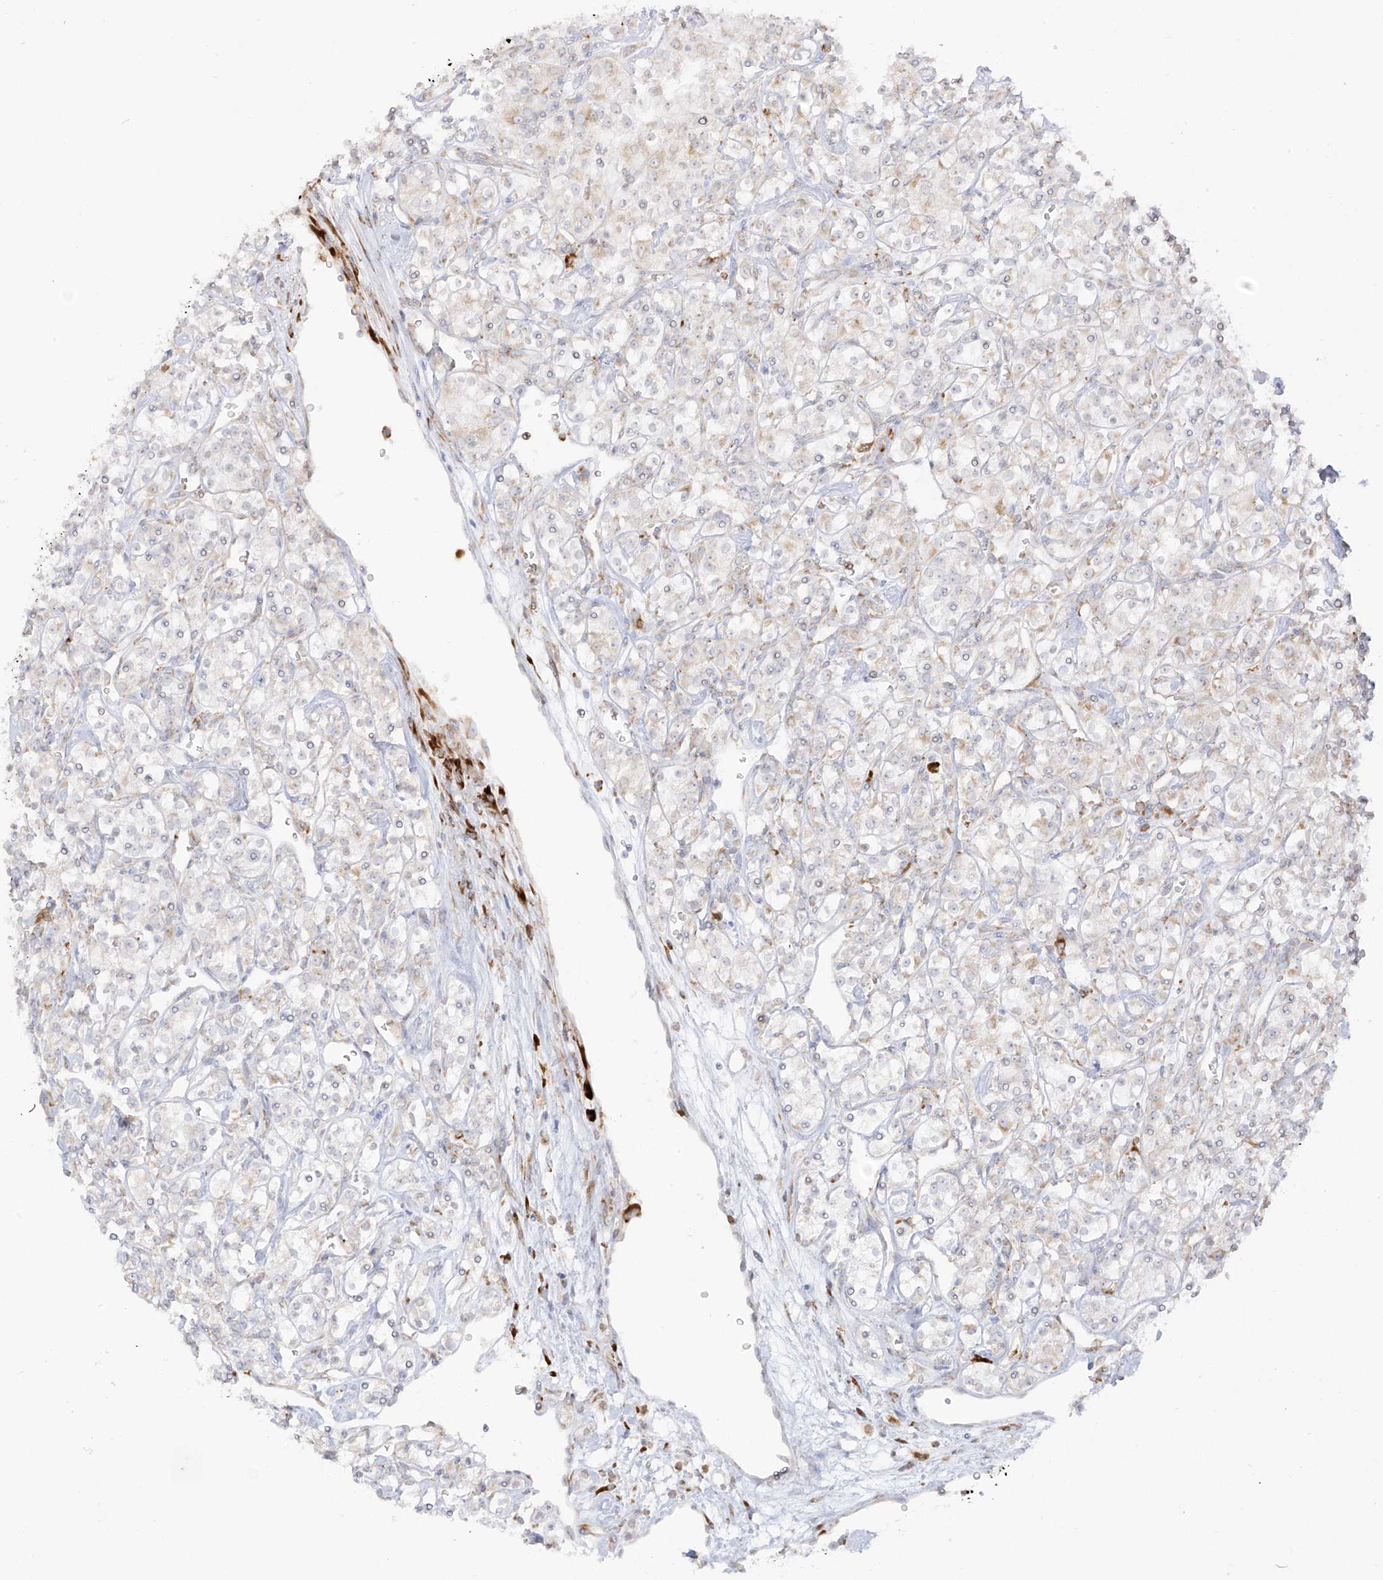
{"staining": {"intensity": "weak", "quantity": "<25%", "location": "cytoplasmic/membranous"}, "tissue": "renal cancer", "cell_type": "Tumor cells", "image_type": "cancer", "snomed": [{"axis": "morphology", "description": "Adenocarcinoma, NOS"}, {"axis": "topography", "description": "Kidney"}], "caption": "Tumor cells are negative for protein expression in human renal adenocarcinoma.", "gene": "LRRC59", "patient": {"sex": "male", "age": 77}}